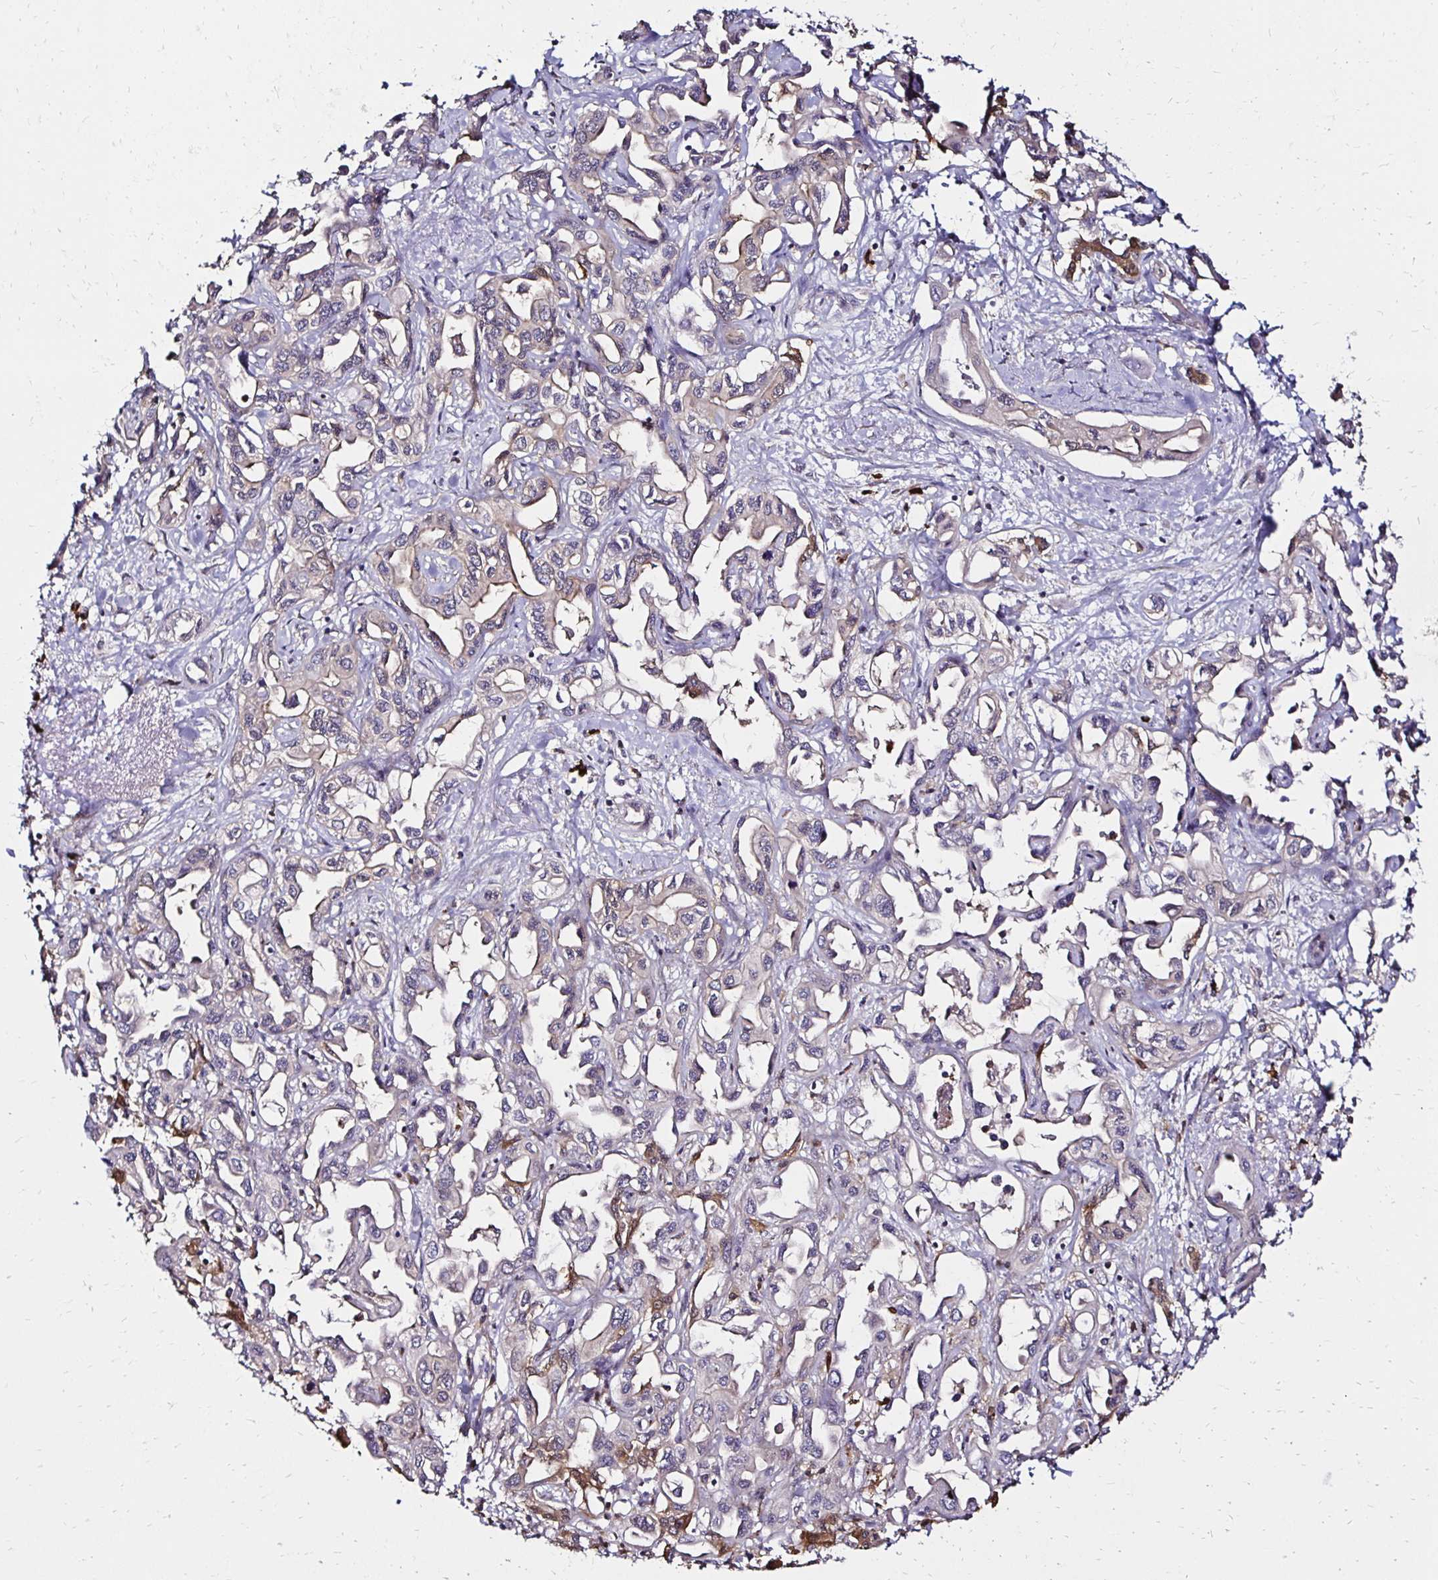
{"staining": {"intensity": "moderate", "quantity": "<25%", "location": "cytoplasmic/membranous"}, "tissue": "liver cancer", "cell_type": "Tumor cells", "image_type": "cancer", "snomed": [{"axis": "morphology", "description": "Cholangiocarcinoma"}, {"axis": "topography", "description": "Liver"}], "caption": "Cholangiocarcinoma (liver) stained with a protein marker displays moderate staining in tumor cells.", "gene": "TXN", "patient": {"sex": "female", "age": 64}}